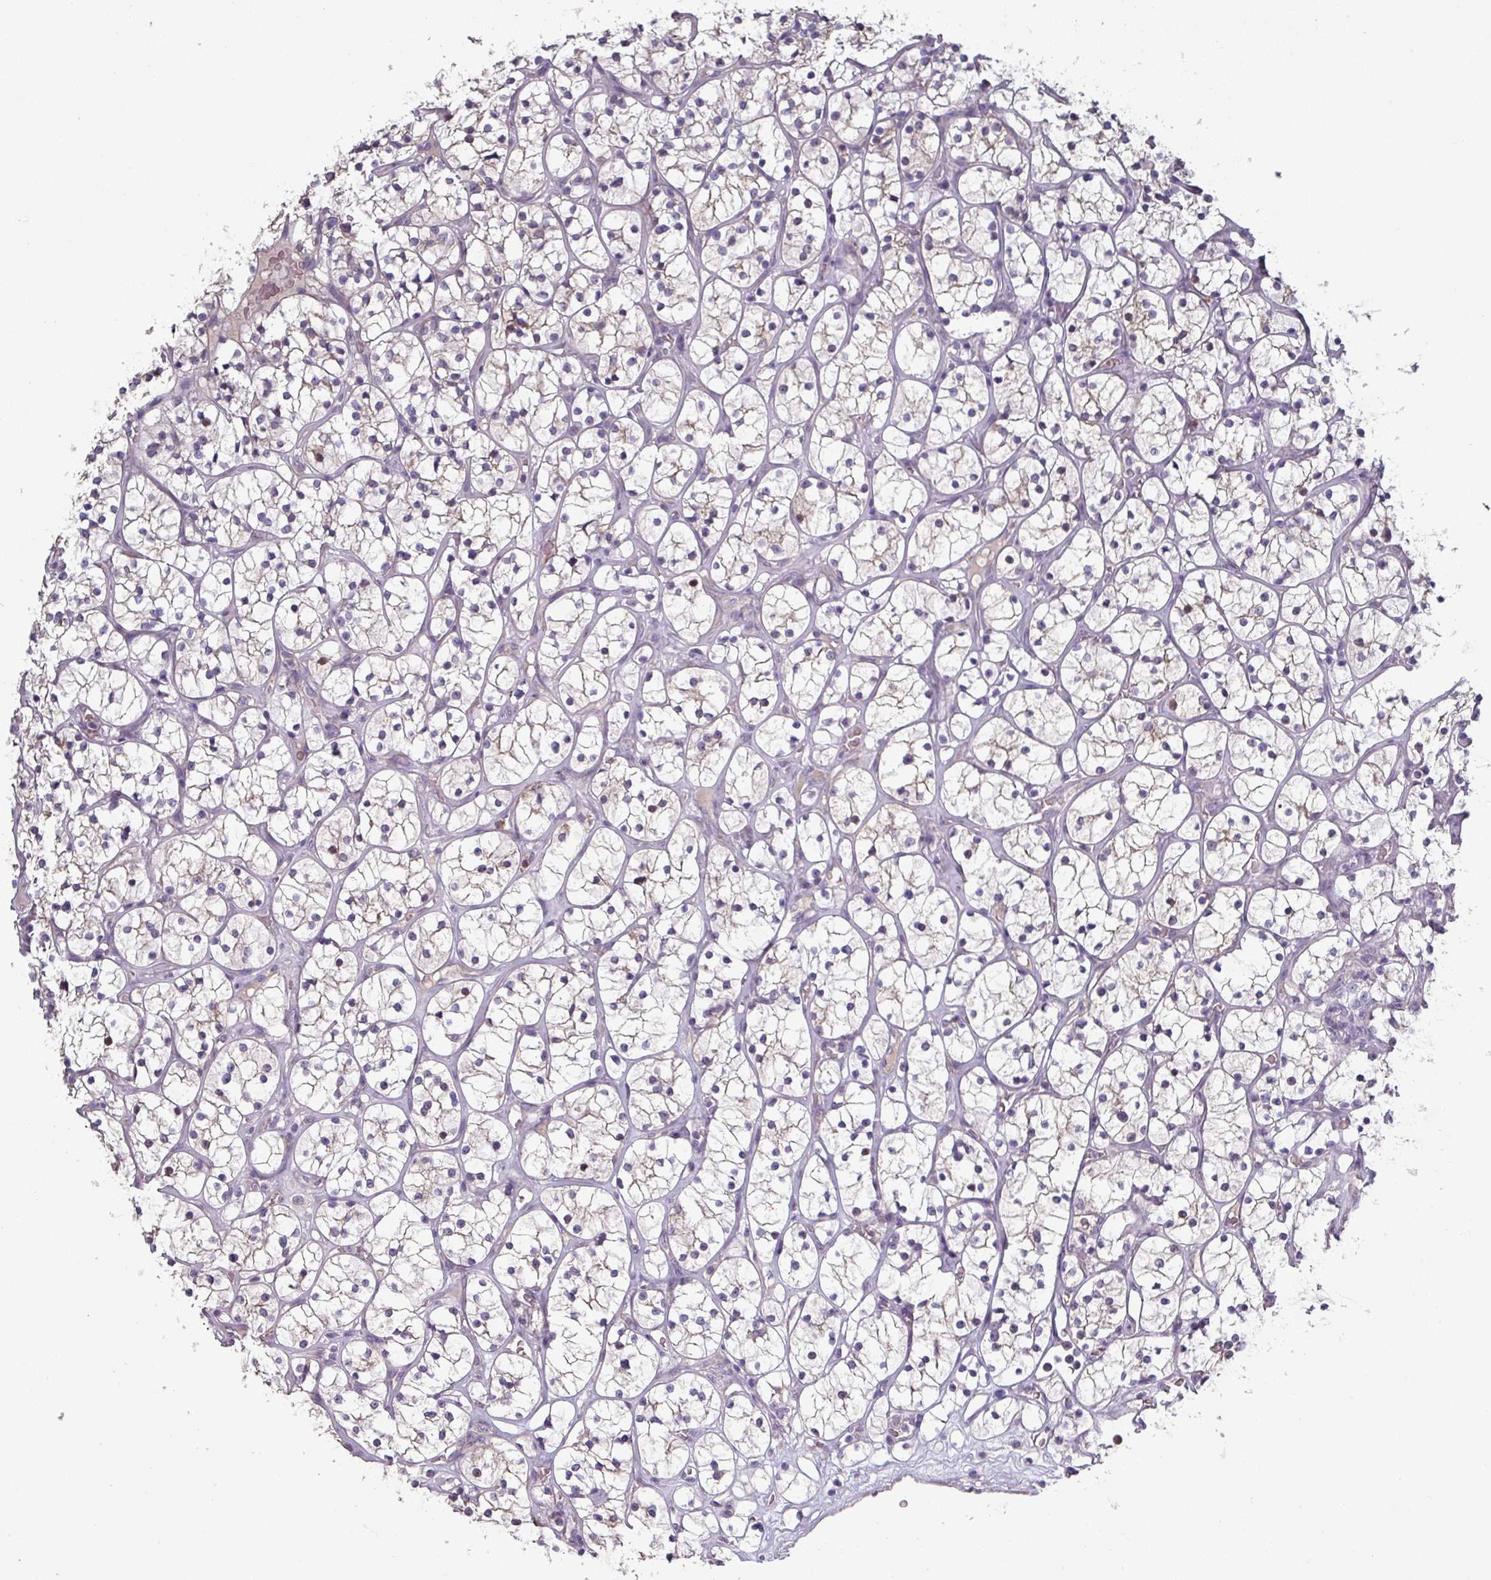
{"staining": {"intensity": "negative", "quantity": "none", "location": "none"}, "tissue": "renal cancer", "cell_type": "Tumor cells", "image_type": "cancer", "snomed": [{"axis": "morphology", "description": "Adenocarcinoma, NOS"}, {"axis": "topography", "description": "Kidney"}], "caption": "This is an immunohistochemistry (IHC) photomicrograph of human adenocarcinoma (renal). There is no positivity in tumor cells.", "gene": "PRAMEF8", "patient": {"sex": "female", "age": 64}}